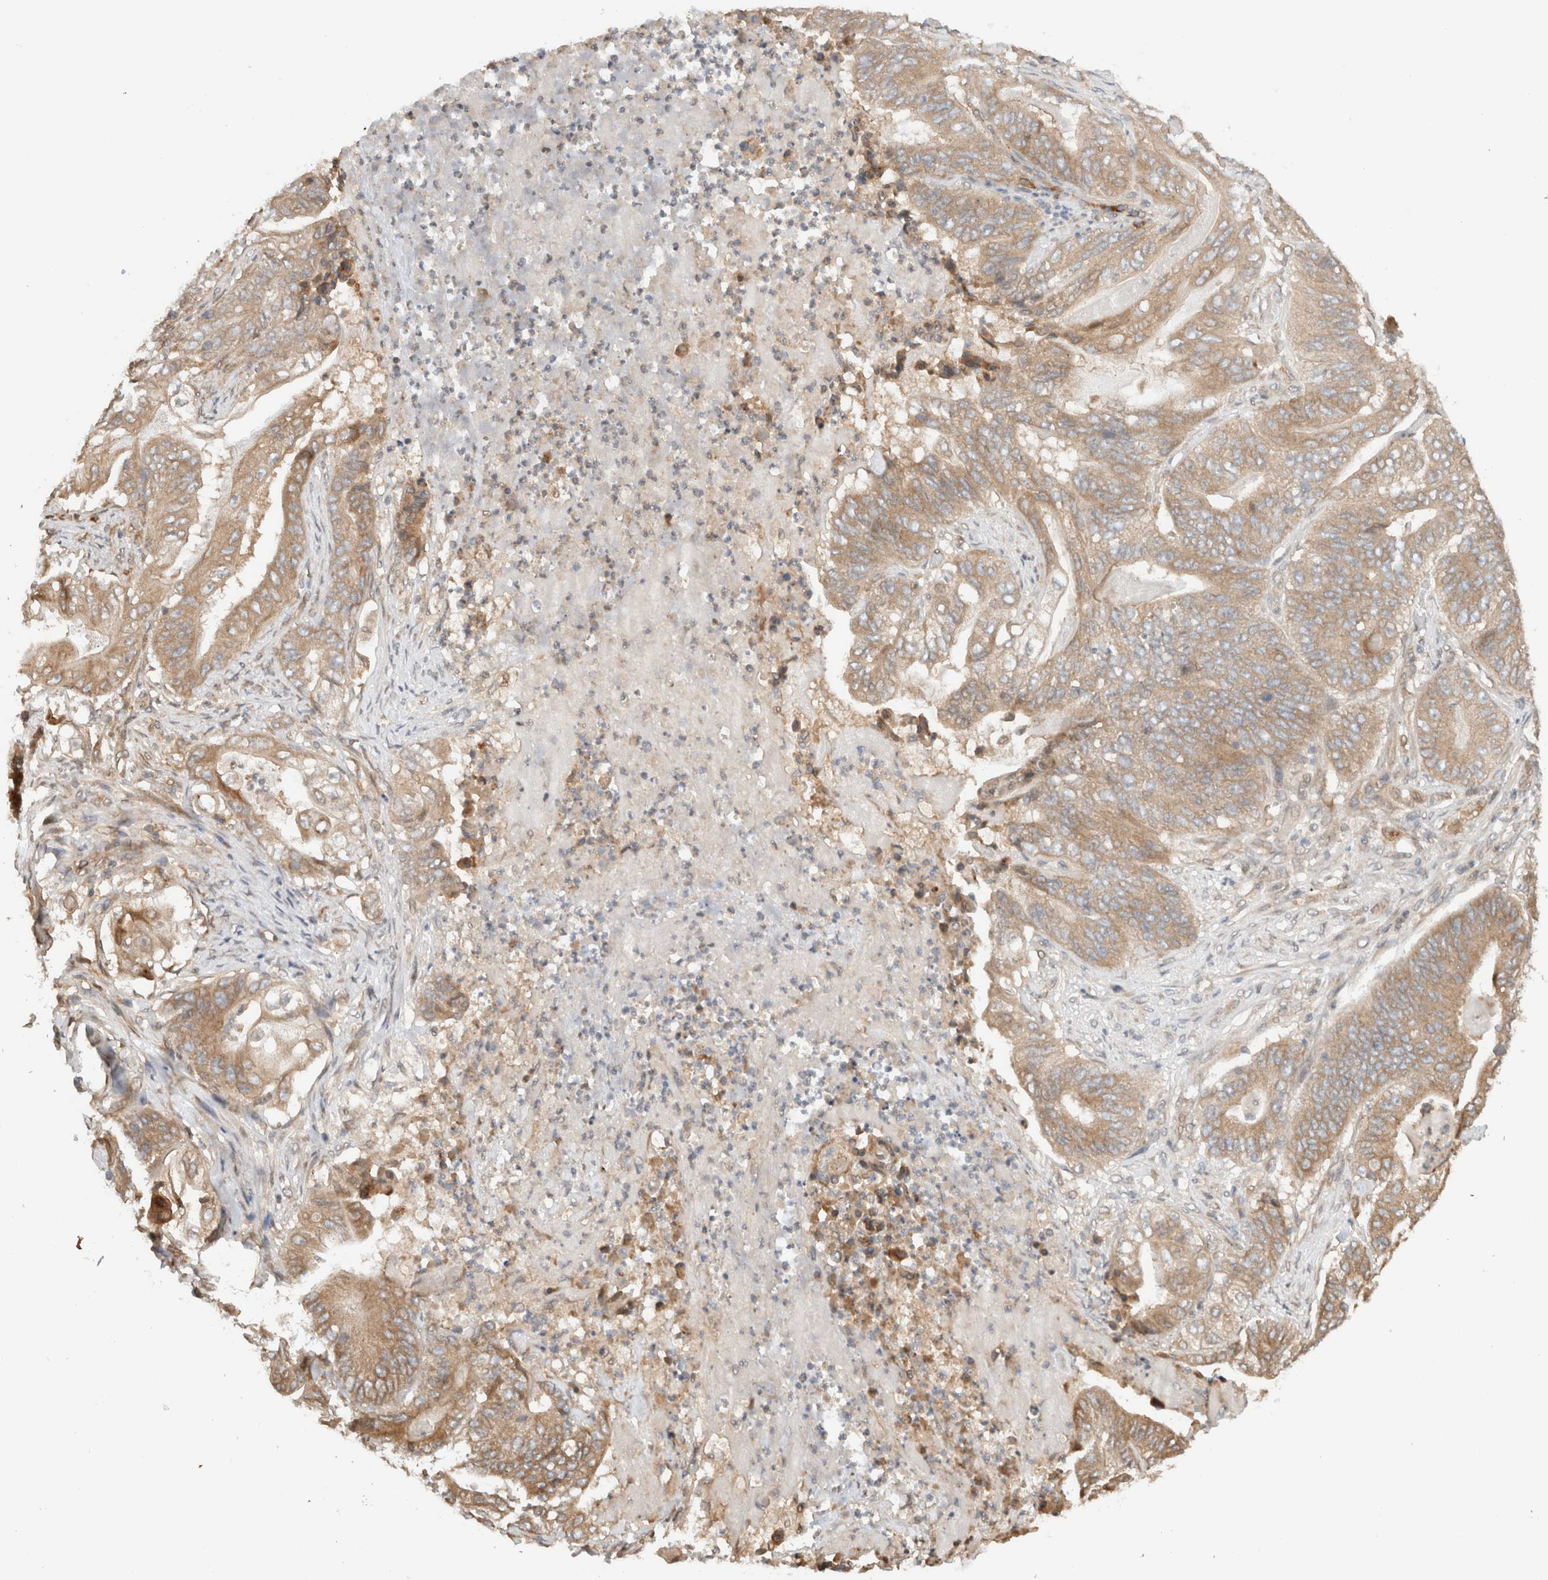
{"staining": {"intensity": "moderate", "quantity": ">75%", "location": "cytoplasmic/membranous"}, "tissue": "stomach cancer", "cell_type": "Tumor cells", "image_type": "cancer", "snomed": [{"axis": "morphology", "description": "Adenocarcinoma, NOS"}, {"axis": "topography", "description": "Stomach"}], "caption": "Tumor cells display moderate cytoplasmic/membranous expression in about >75% of cells in stomach cancer.", "gene": "ARFGEF2", "patient": {"sex": "female", "age": 73}}